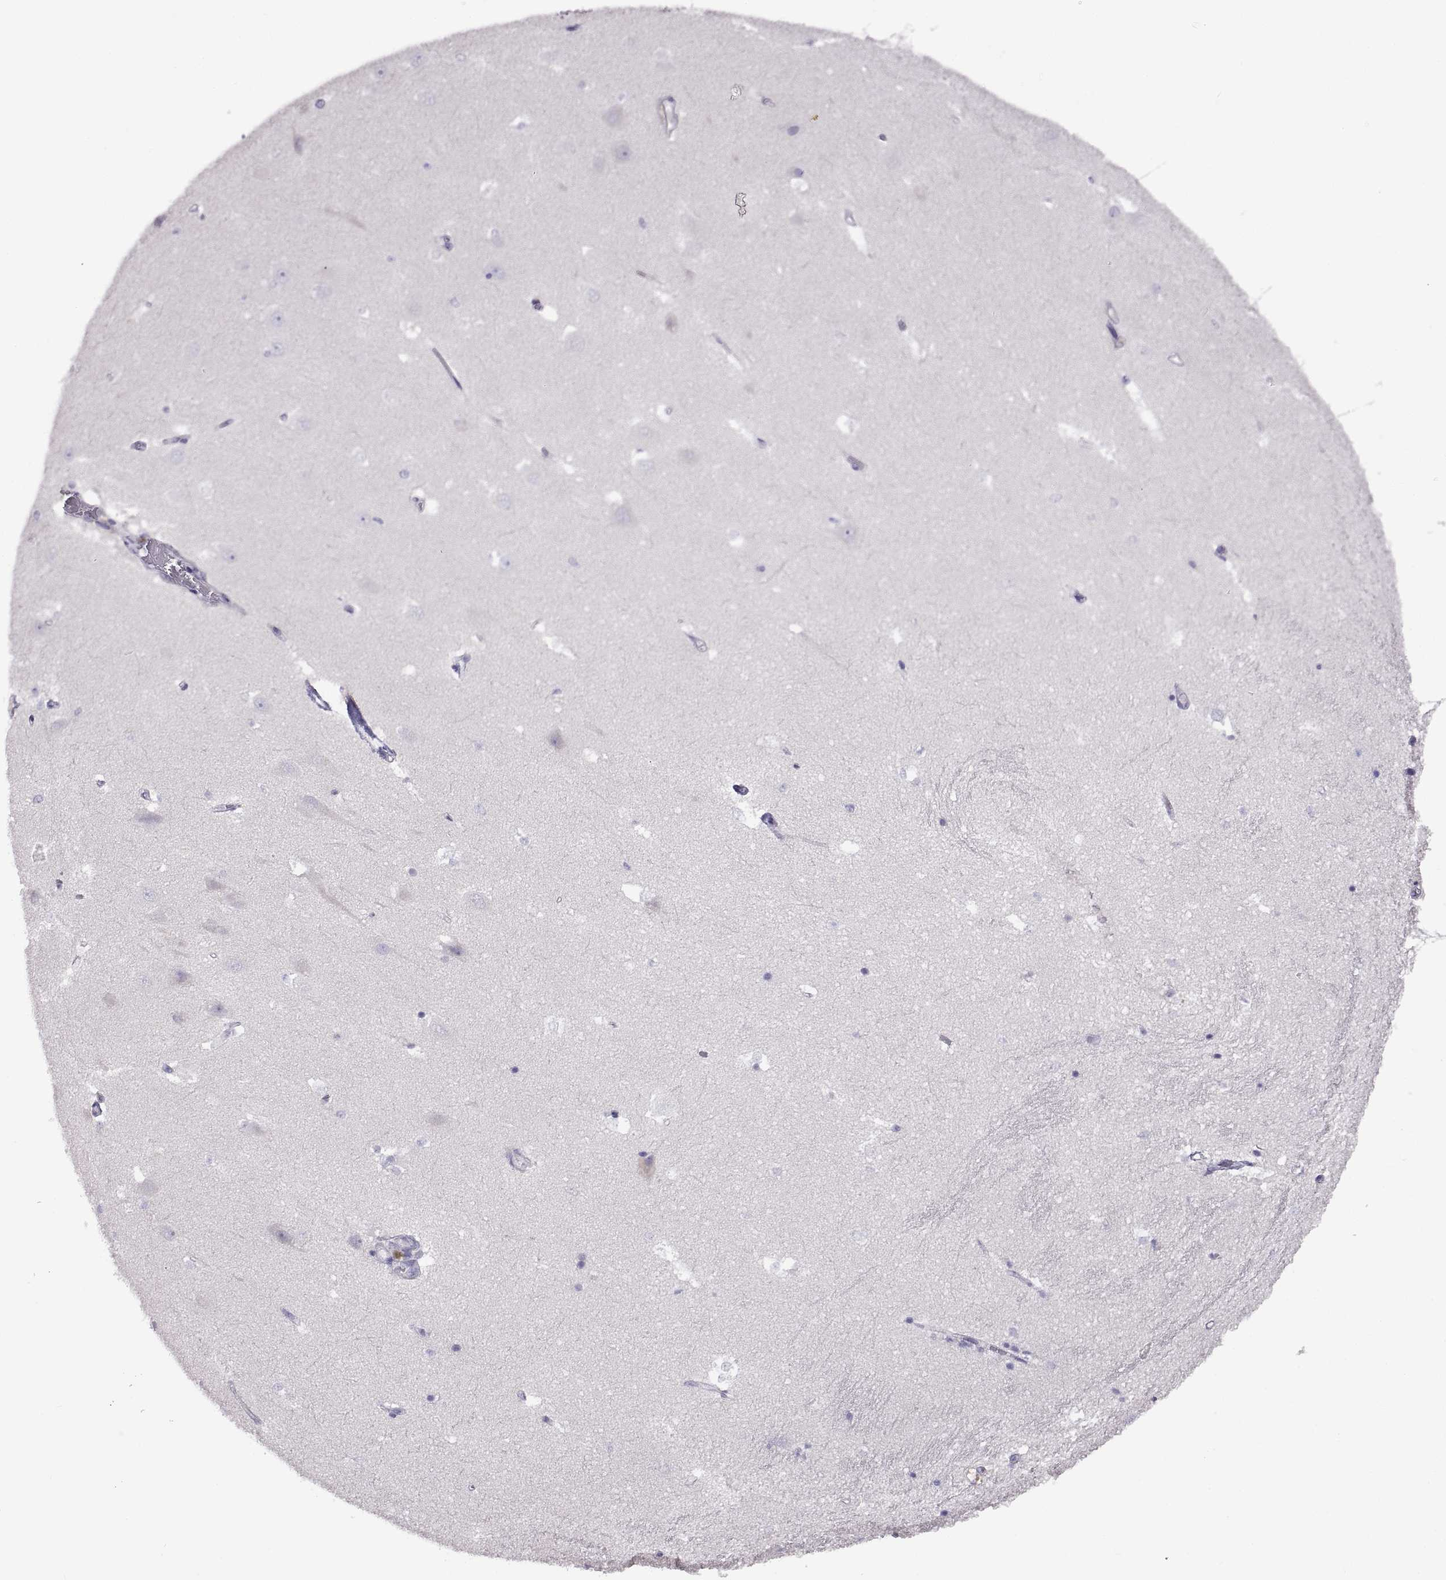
{"staining": {"intensity": "negative", "quantity": "none", "location": "none"}, "tissue": "hippocampus", "cell_type": "Glial cells", "image_type": "normal", "snomed": [{"axis": "morphology", "description": "Normal tissue, NOS"}, {"axis": "topography", "description": "Hippocampus"}], "caption": "An image of hippocampus stained for a protein exhibits no brown staining in glial cells. (Brightfield microscopy of DAB immunohistochemistry (IHC) at high magnification).", "gene": "CRYBB3", "patient": {"sex": "male", "age": 44}}